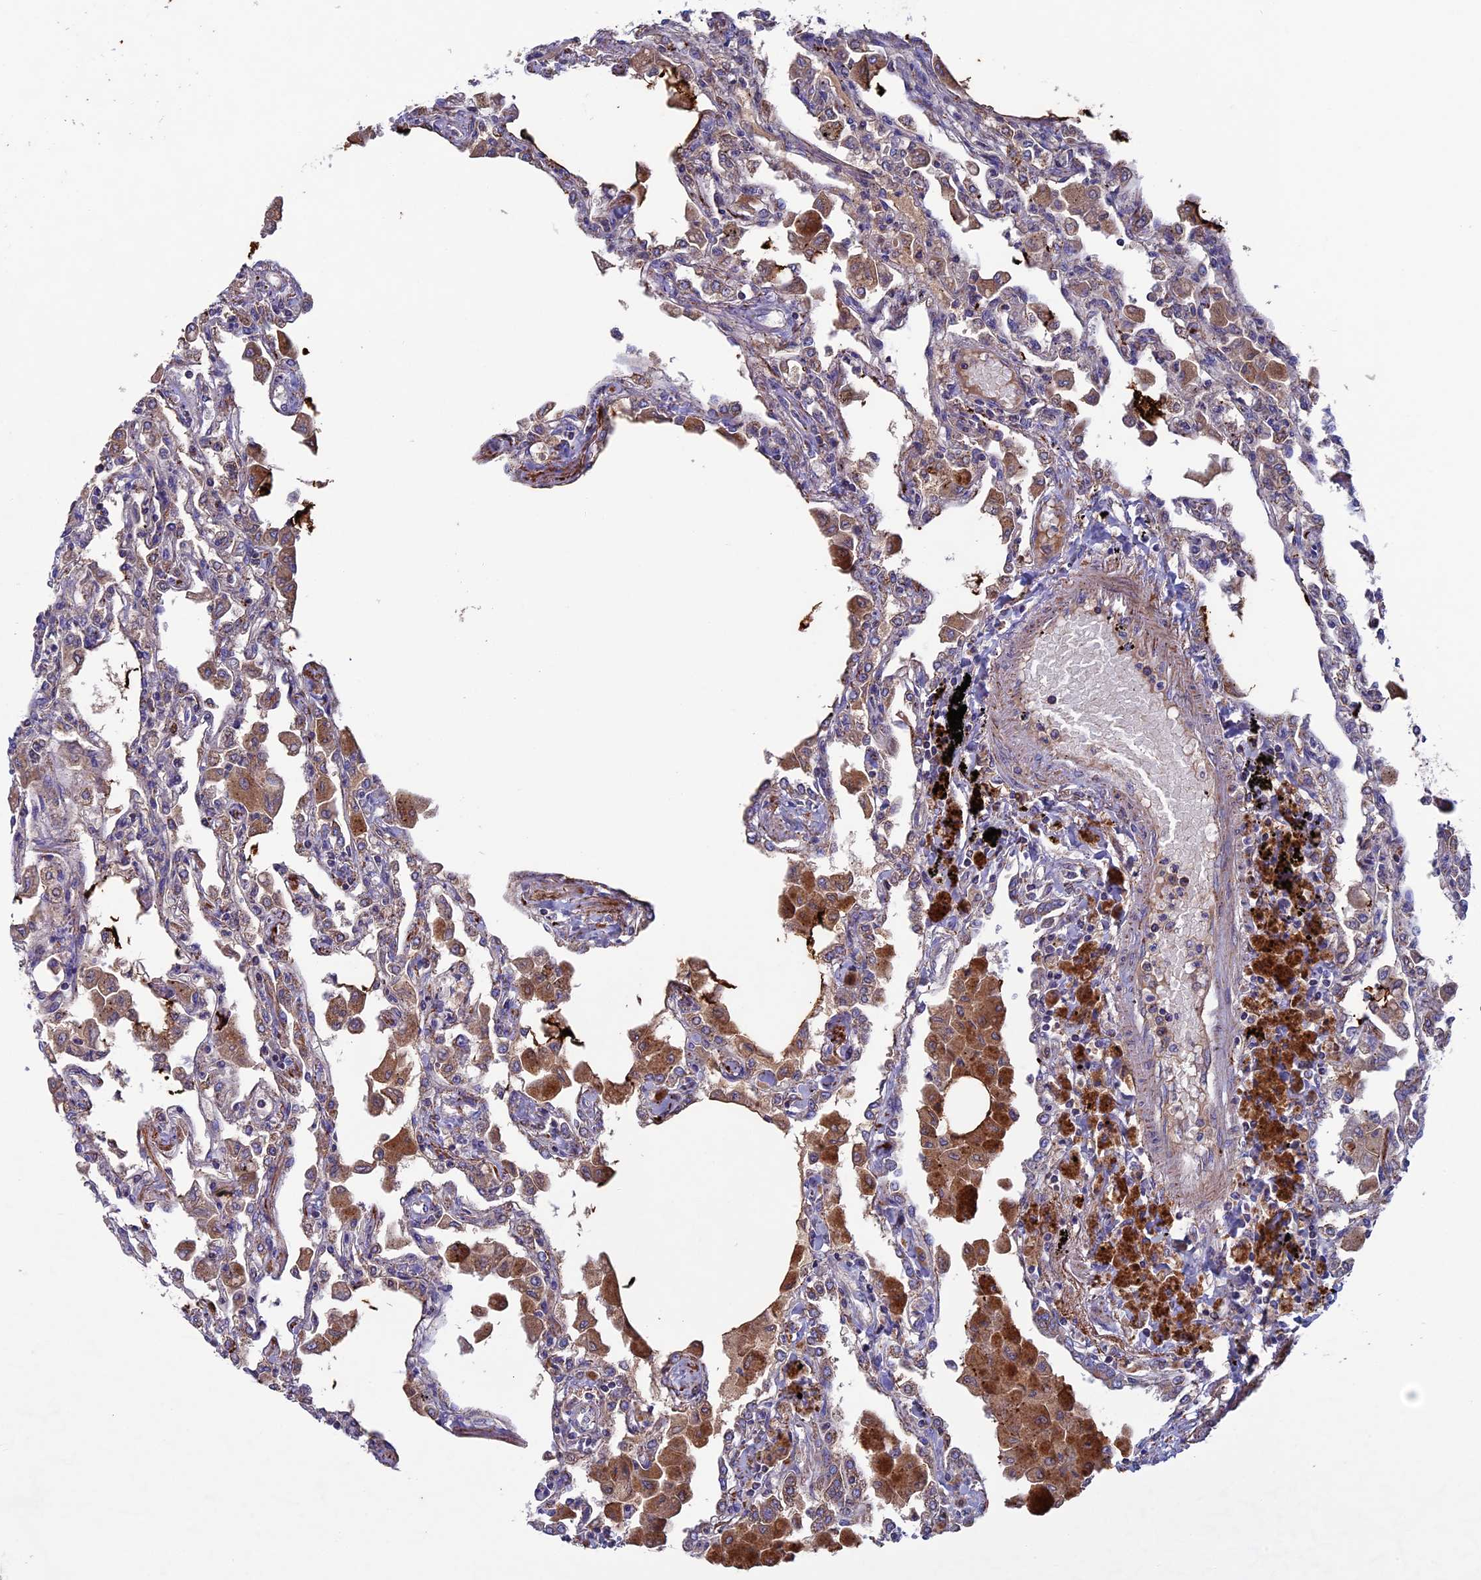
{"staining": {"intensity": "weak", "quantity": ">75%", "location": "cytoplasmic/membranous"}, "tissue": "lung", "cell_type": "Alveolar cells", "image_type": "normal", "snomed": [{"axis": "morphology", "description": "Normal tissue, NOS"}, {"axis": "topography", "description": "Bronchus"}, {"axis": "topography", "description": "Lung"}], "caption": "Brown immunohistochemical staining in normal lung displays weak cytoplasmic/membranous positivity in approximately >75% of alveolar cells.", "gene": "SLC15A5", "patient": {"sex": "female", "age": 49}}